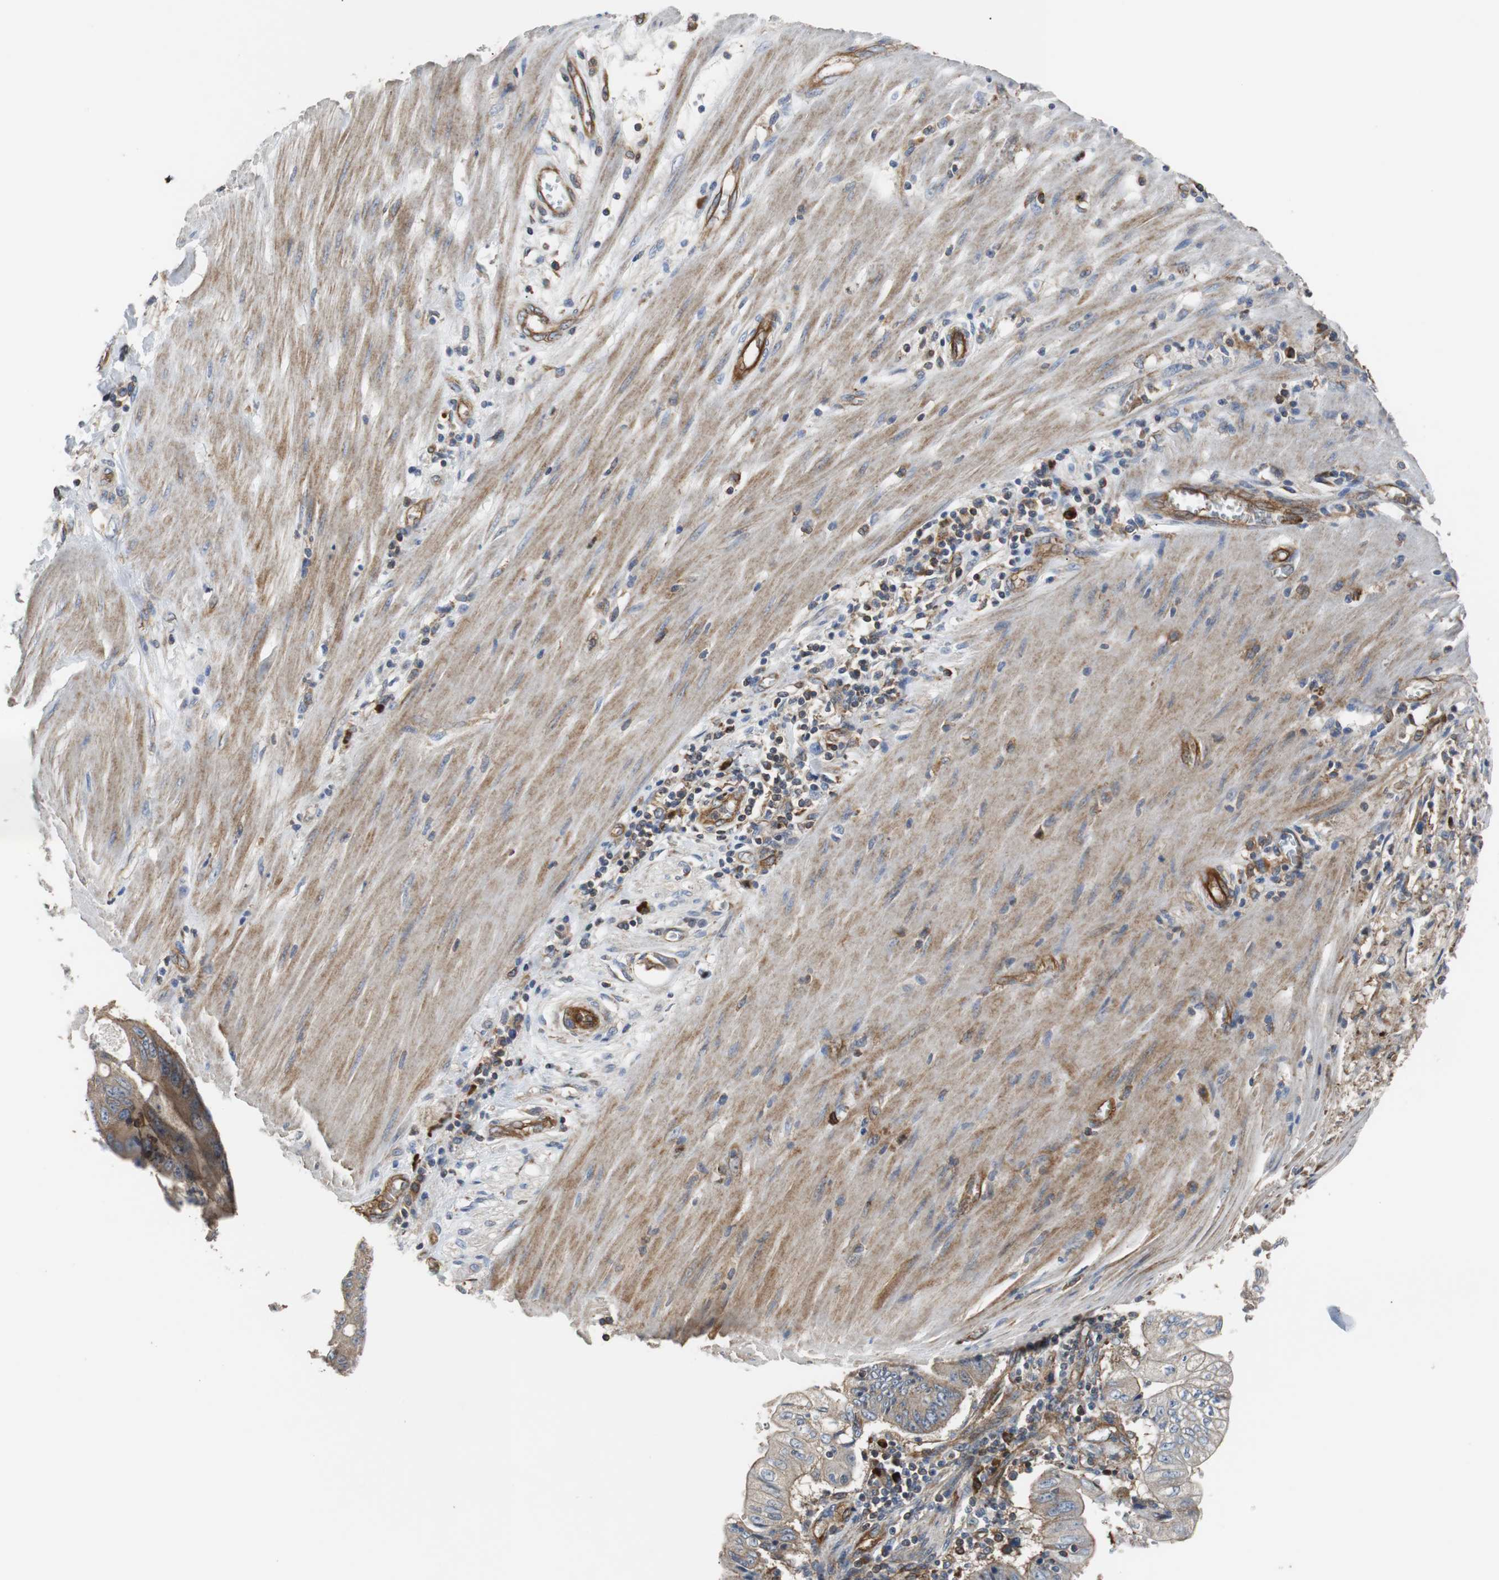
{"staining": {"intensity": "moderate", "quantity": ">75%", "location": "cytoplasmic/membranous"}, "tissue": "pancreatic cancer", "cell_type": "Tumor cells", "image_type": "cancer", "snomed": [{"axis": "morphology", "description": "Normal tissue, NOS"}, {"axis": "topography", "description": "Lymph node"}], "caption": "A micrograph showing moderate cytoplasmic/membranous expression in approximately >75% of tumor cells in pancreatic cancer, as visualized by brown immunohistochemical staining.", "gene": "PLCG2", "patient": {"sex": "male", "age": 62}}